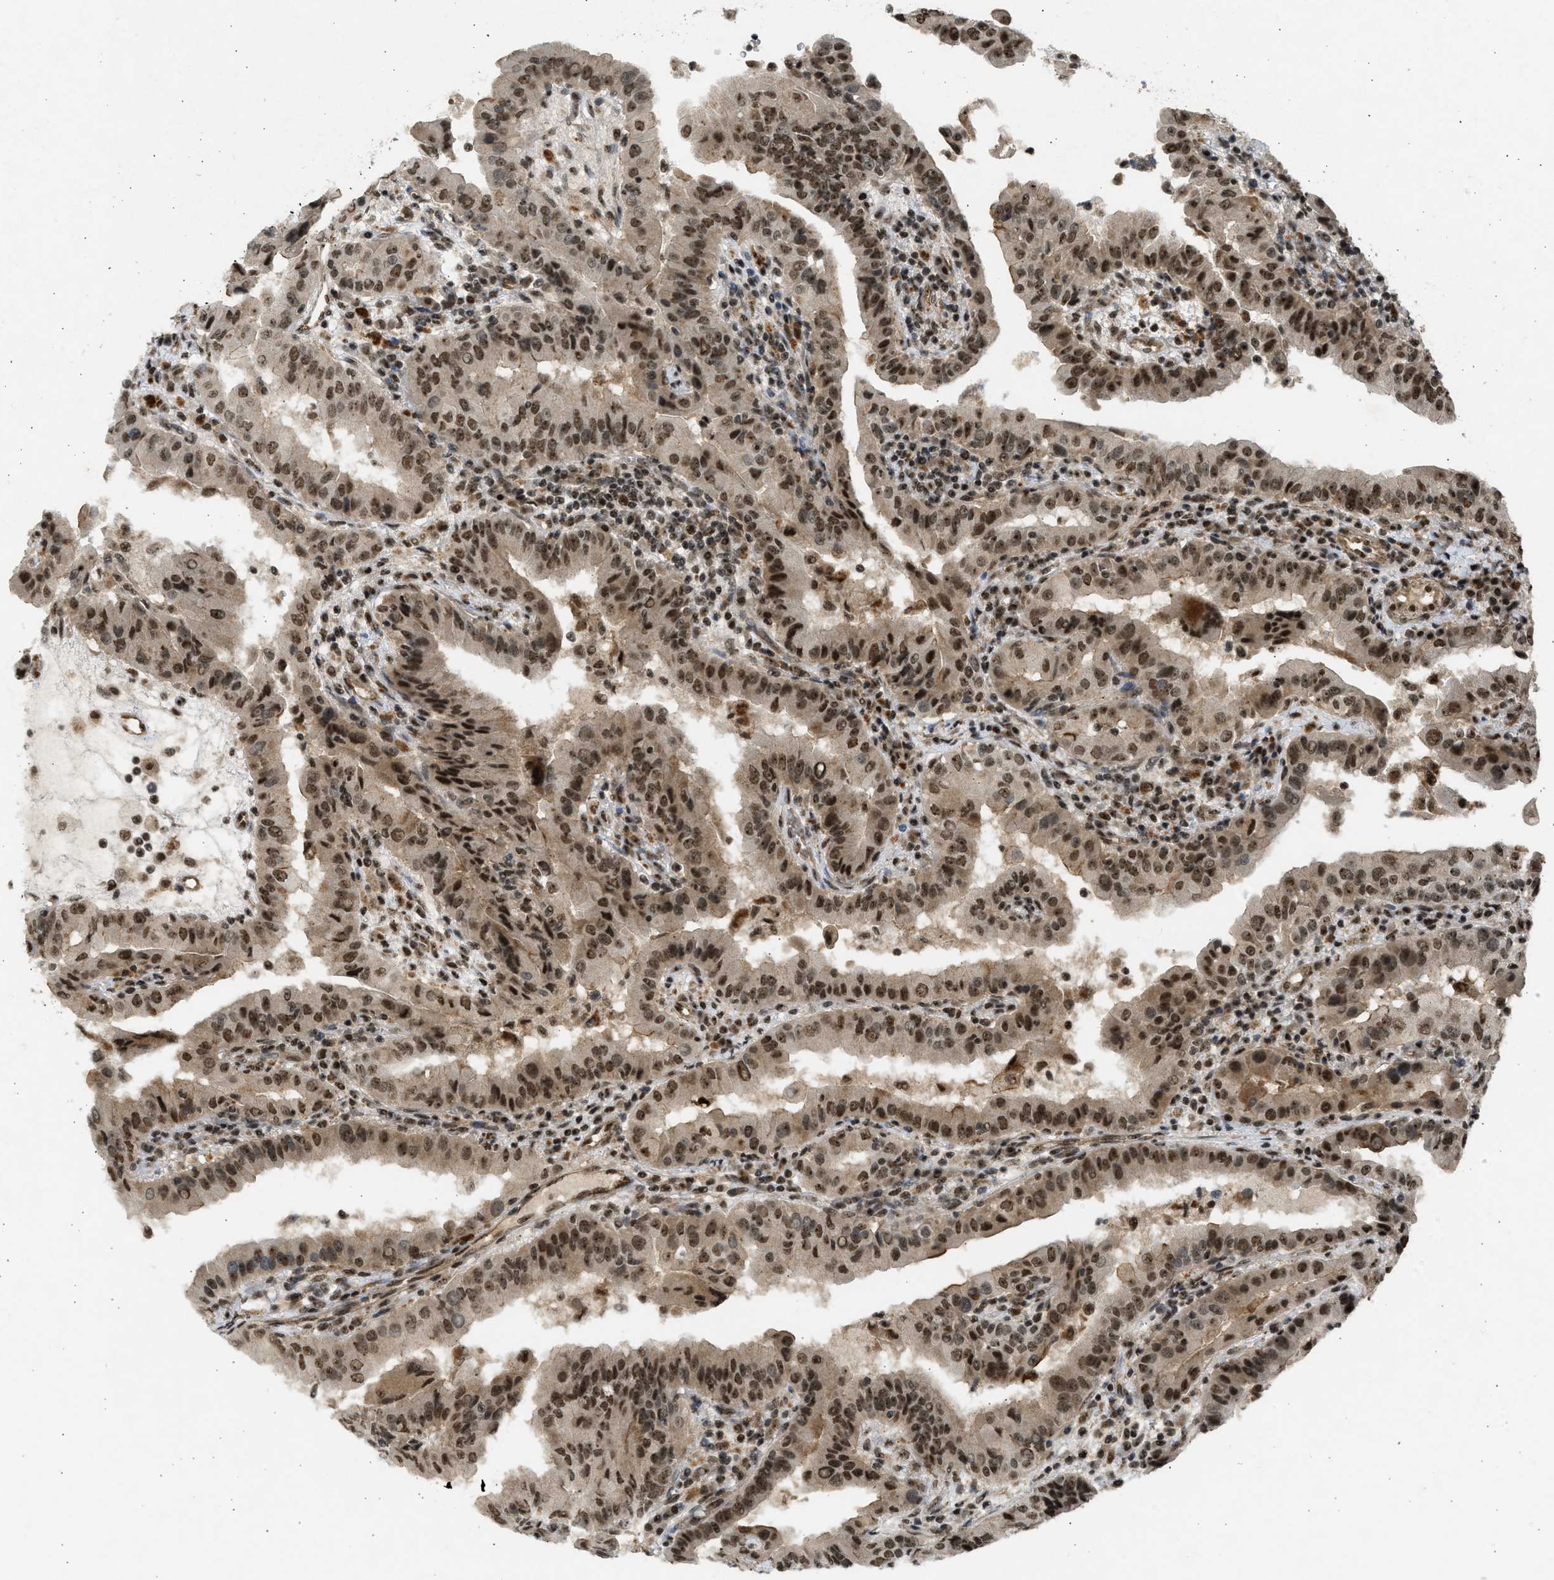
{"staining": {"intensity": "strong", "quantity": ">75%", "location": "cytoplasmic/membranous,nuclear"}, "tissue": "thyroid cancer", "cell_type": "Tumor cells", "image_type": "cancer", "snomed": [{"axis": "morphology", "description": "Papillary adenocarcinoma, NOS"}, {"axis": "topography", "description": "Thyroid gland"}], "caption": "DAB (3,3'-diaminobenzidine) immunohistochemical staining of thyroid cancer (papillary adenocarcinoma) demonstrates strong cytoplasmic/membranous and nuclear protein positivity in about >75% of tumor cells. The staining is performed using DAB brown chromogen to label protein expression. The nuclei are counter-stained blue using hematoxylin.", "gene": "TFDP2", "patient": {"sex": "male", "age": 33}}